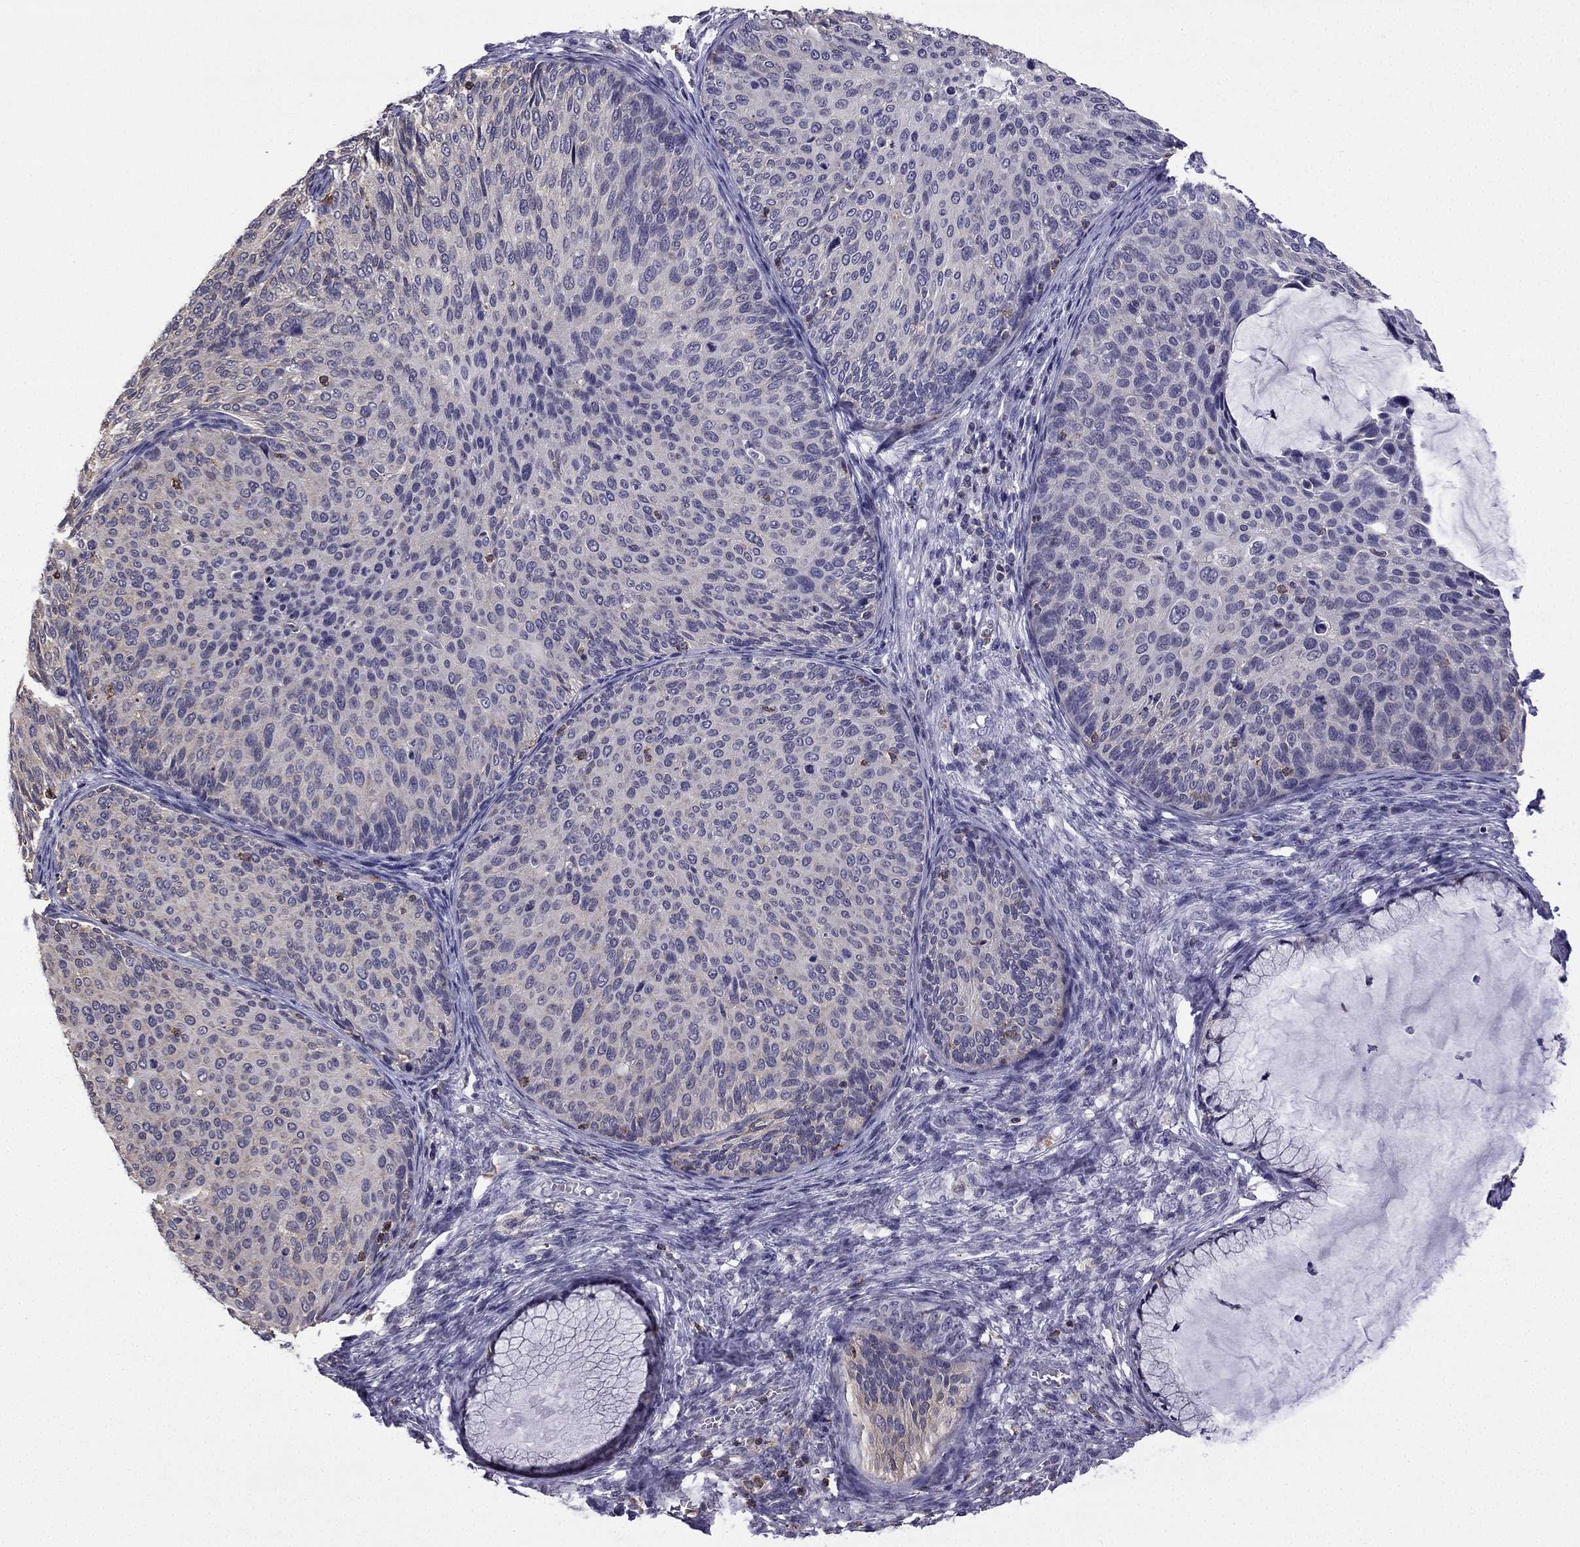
{"staining": {"intensity": "negative", "quantity": "none", "location": "none"}, "tissue": "cervical cancer", "cell_type": "Tumor cells", "image_type": "cancer", "snomed": [{"axis": "morphology", "description": "Squamous cell carcinoma, NOS"}, {"axis": "topography", "description": "Cervix"}], "caption": "This image is of cervical squamous cell carcinoma stained with IHC to label a protein in brown with the nuclei are counter-stained blue. There is no staining in tumor cells.", "gene": "CCK", "patient": {"sex": "female", "age": 36}}